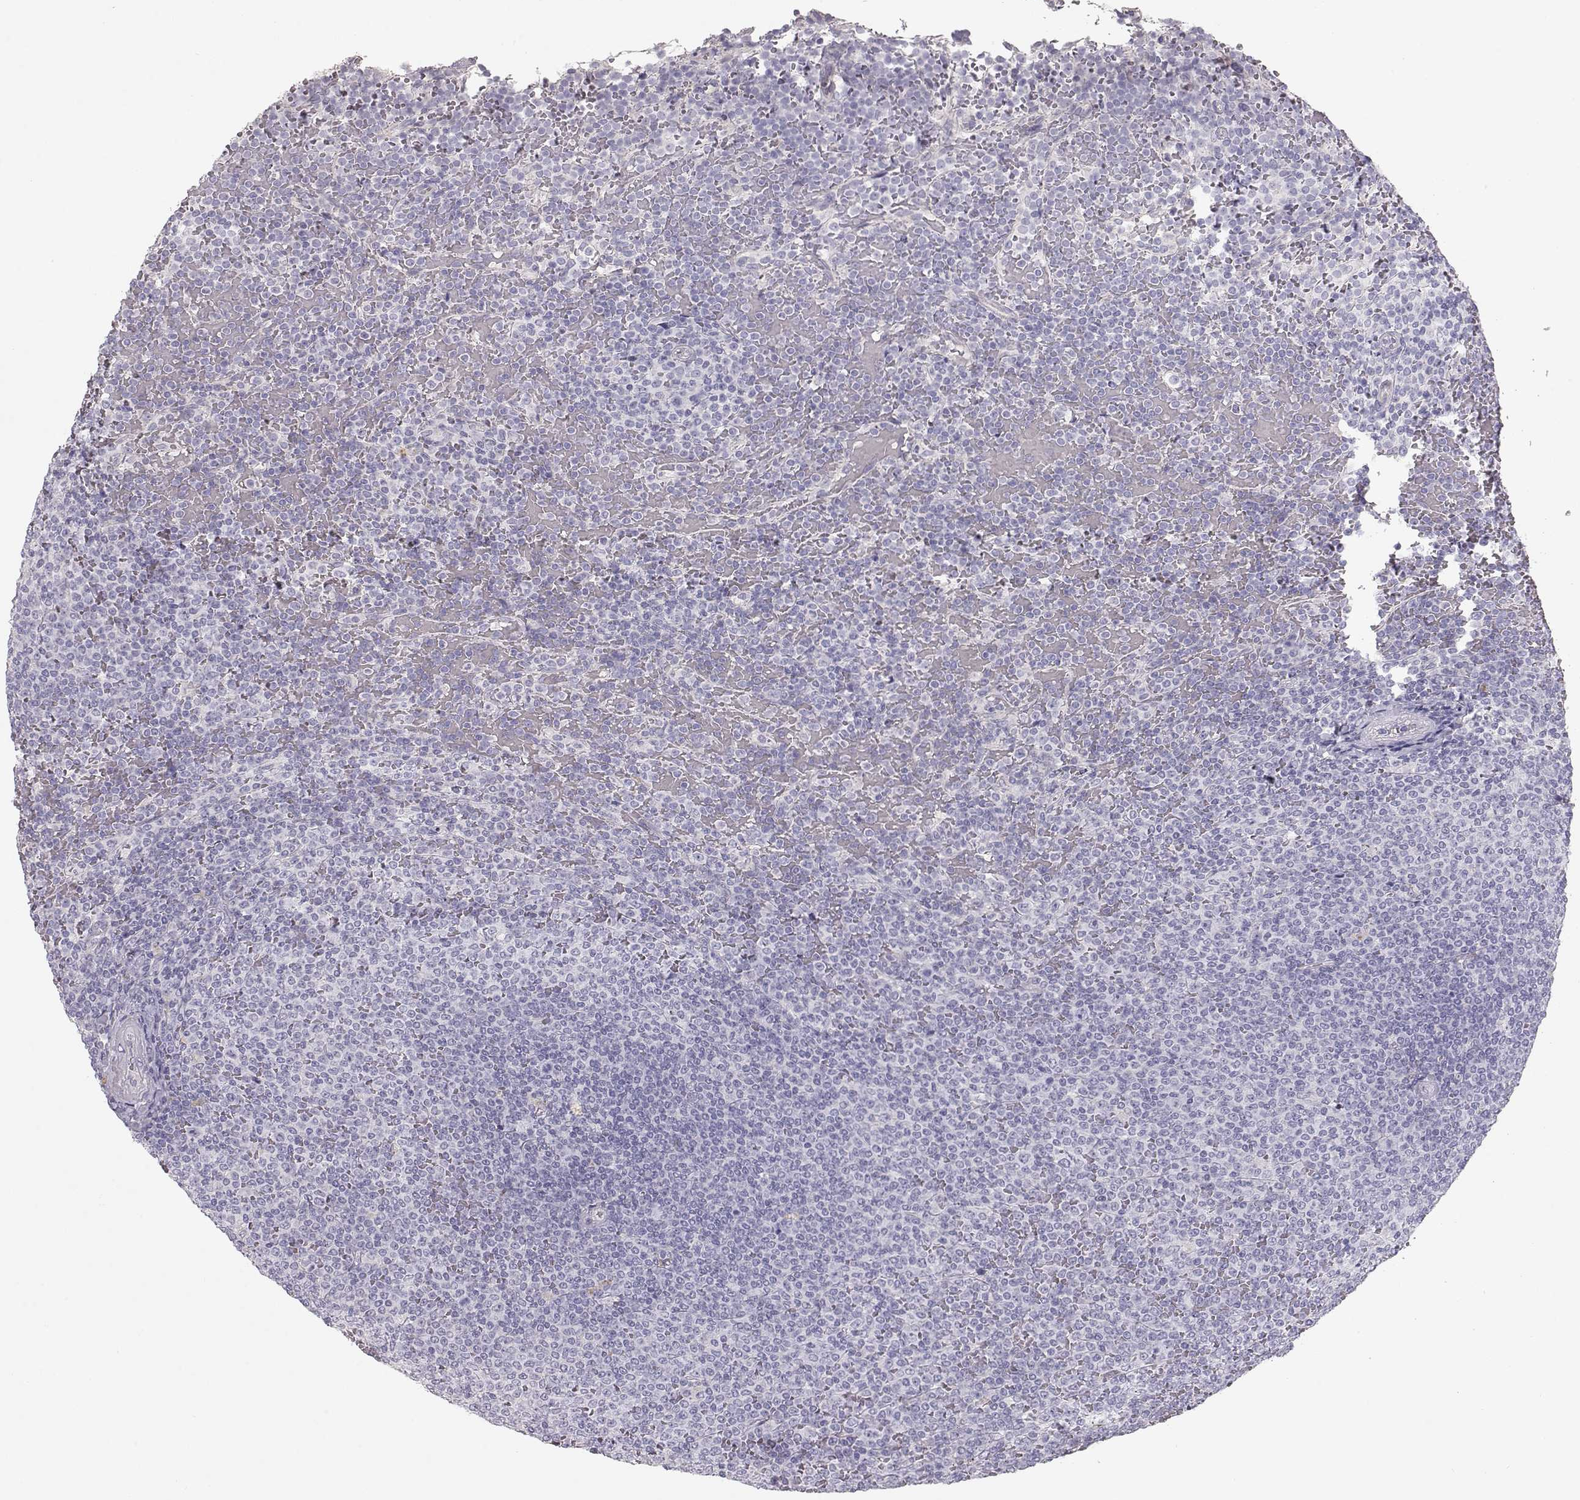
{"staining": {"intensity": "negative", "quantity": "none", "location": "none"}, "tissue": "lymphoma", "cell_type": "Tumor cells", "image_type": "cancer", "snomed": [{"axis": "morphology", "description": "Malignant lymphoma, non-Hodgkin's type, Low grade"}, {"axis": "topography", "description": "Spleen"}], "caption": "Protein analysis of malignant lymphoma, non-Hodgkin's type (low-grade) demonstrates no significant expression in tumor cells.", "gene": "SLC18A1", "patient": {"sex": "female", "age": 77}}